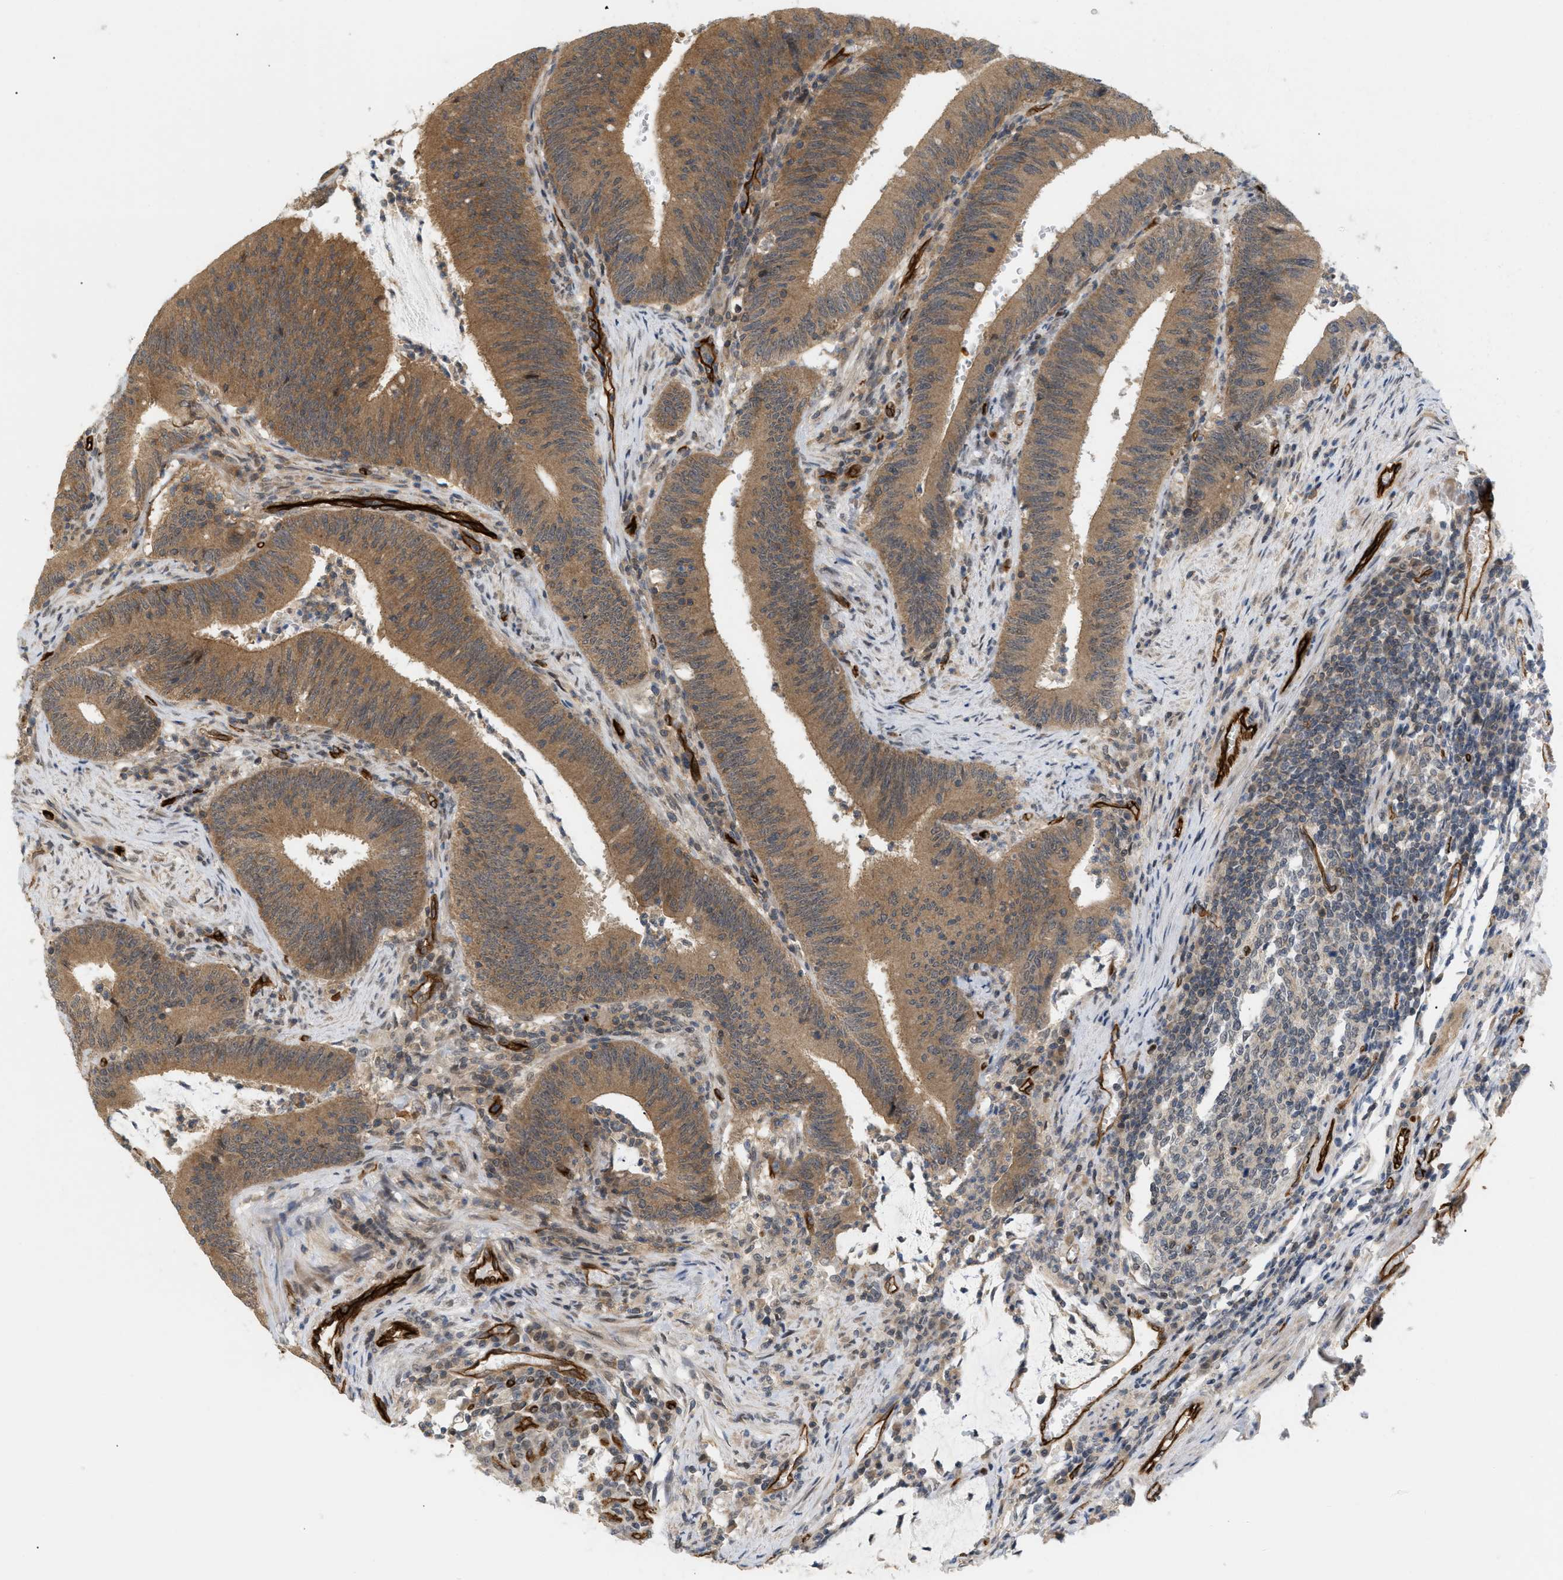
{"staining": {"intensity": "moderate", "quantity": ">75%", "location": "cytoplasmic/membranous"}, "tissue": "colorectal cancer", "cell_type": "Tumor cells", "image_type": "cancer", "snomed": [{"axis": "morphology", "description": "Normal tissue, NOS"}, {"axis": "morphology", "description": "Adenocarcinoma, NOS"}, {"axis": "topography", "description": "Rectum"}], "caption": "This histopathology image demonstrates colorectal adenocarcinoma stained with IHC to label a protein in brown. The cytoplasmic/membranous of tumor cells show moderate positivity for the protein. Nuclei are counter-stained blue.", "gene": "PALMD", "patient": {"sex": "female", "age": 66}}